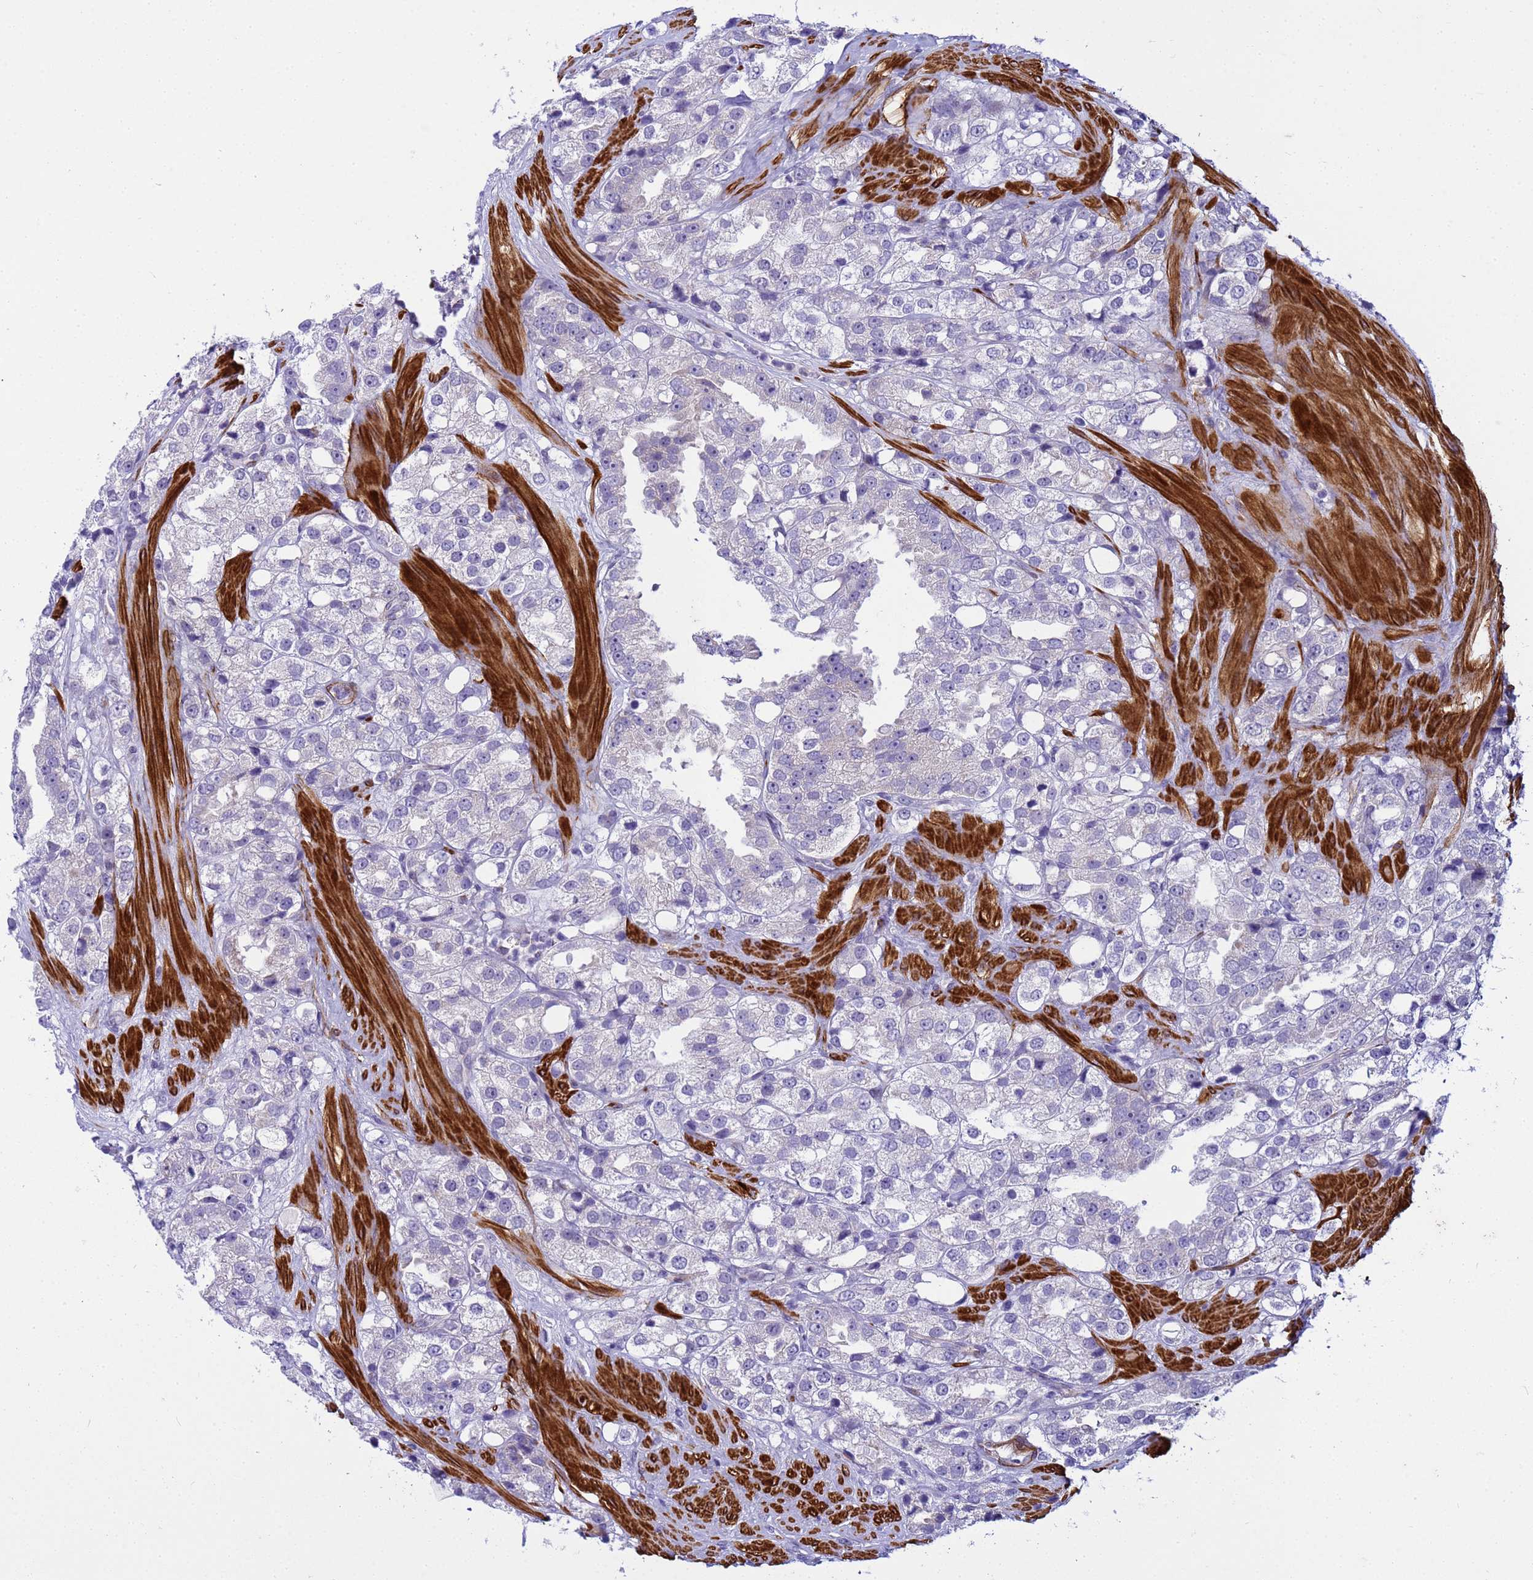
{"staining": {"intensity": "negative", "quantity": "none", "location": "none"}, "tissue": "prostate cancer", "cell_type": "Tumor cells", "image_type": "cancer", "snomed": [{"axis": "morphology", "description": "Adenocarcinoma, NOS"}, {"axis": "topography", "description": "Prostate"}], "caption": "DAB (3,3'-diaminobenzidine) immunohistochemical staining of prostate adenocarcinoma demonstrates no significant positivity in tumor cells.", "gene": "P2RX7", "patient": {"sex": "male", "age": 79}}